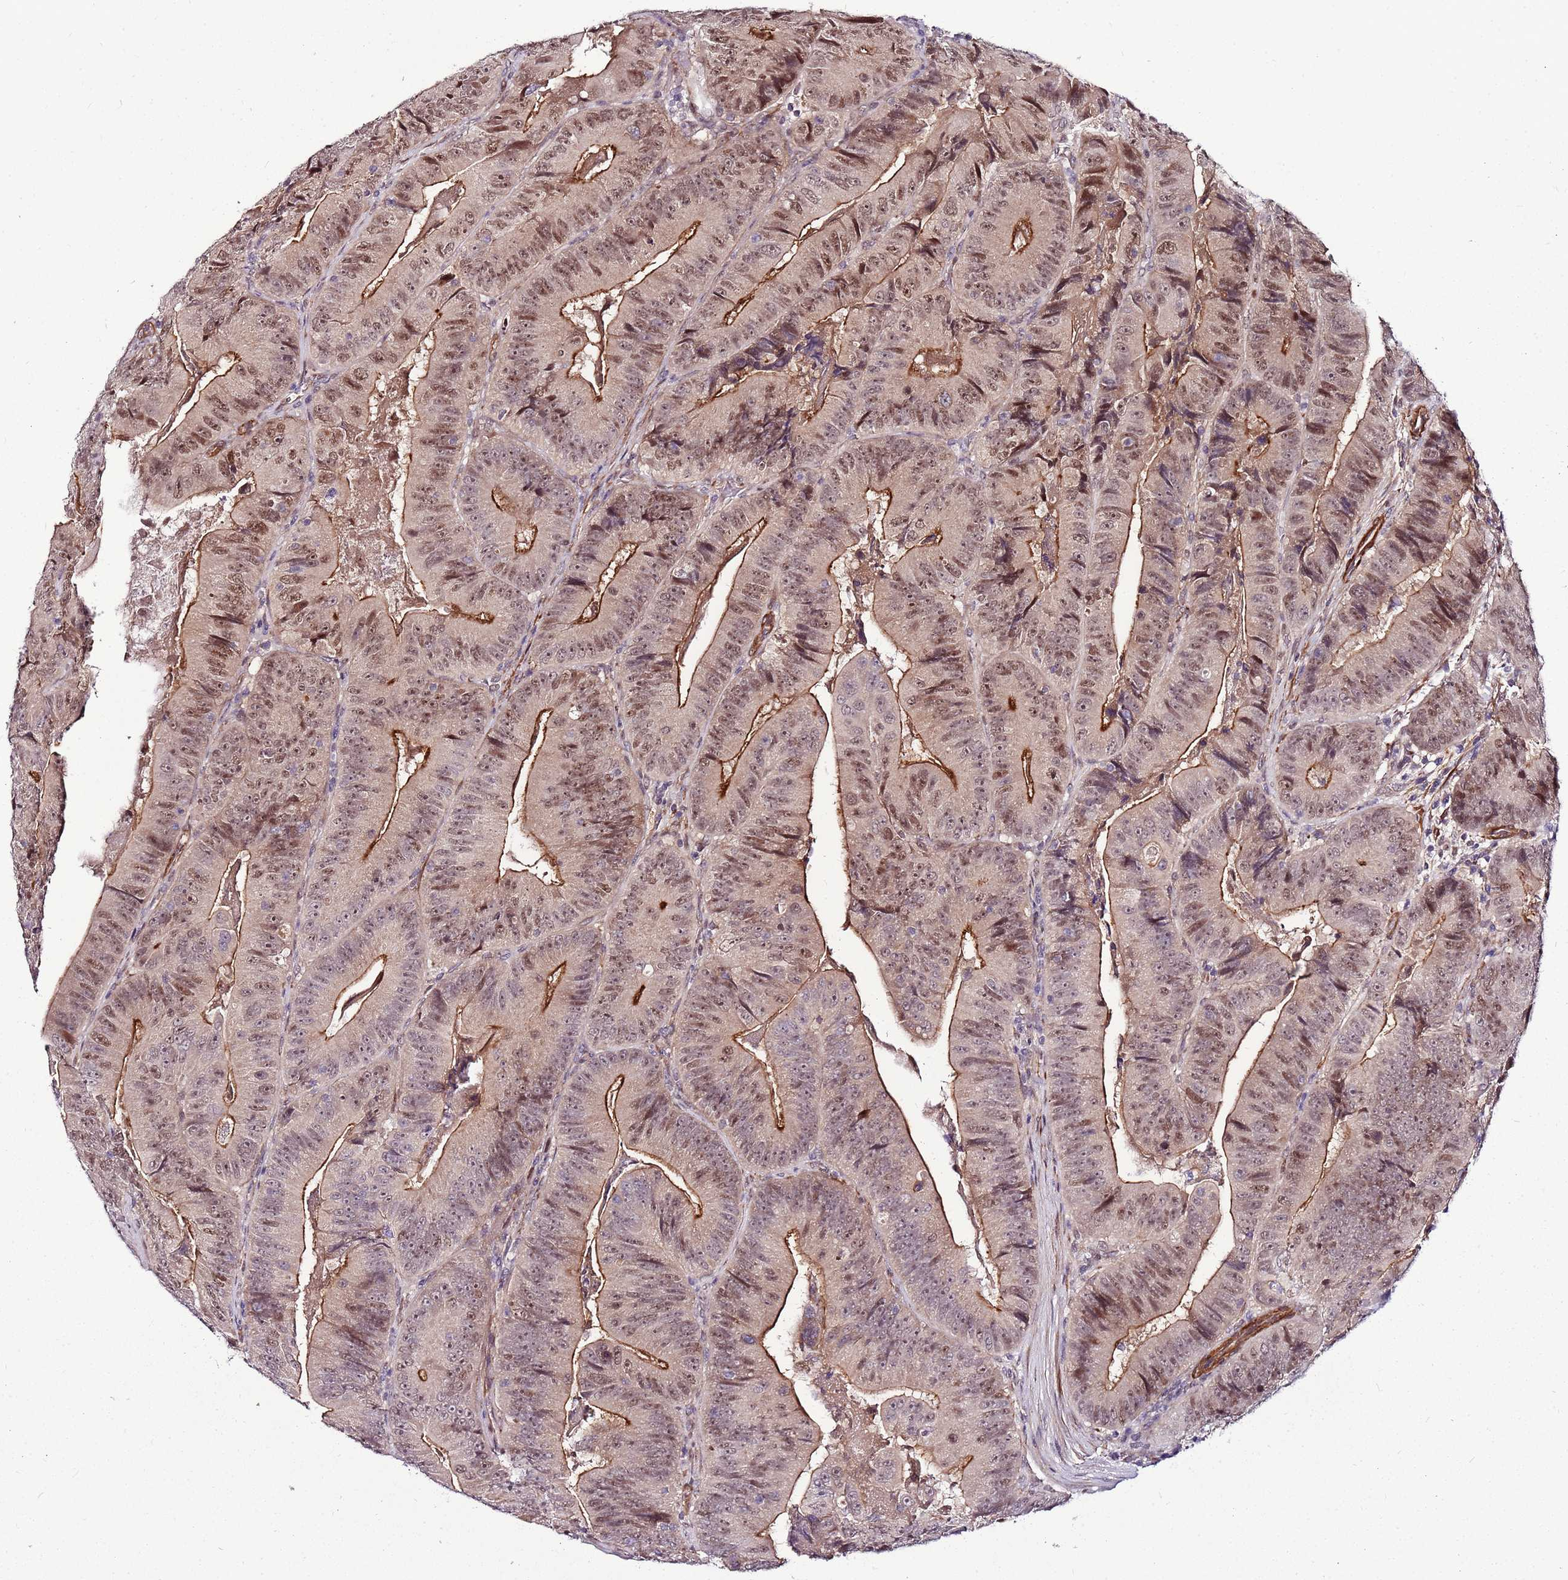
{"staining": {"intensity": "moderate", "quantity": ">75%", "location": "cytoplasmic/membranous,nuclear"}, "tissue": "colorectal cancer", "cell_type": "Tumor cells", "image_type": "cancer", "snomed": [{"axis": "morphology", "description": "Adenocarcinoma, NOS"}, {"axis": "topography", "description": "Colon"}], "caption": "Immunohistochemistry of adenocarcinoma (colorectal) demonstrates medium levels of moderate cytoplasmic/membranous and nuclear staining in about >75% of tumor cells.", "gene": "POLE3", "patient": {"sex": "female", "age": 86}}